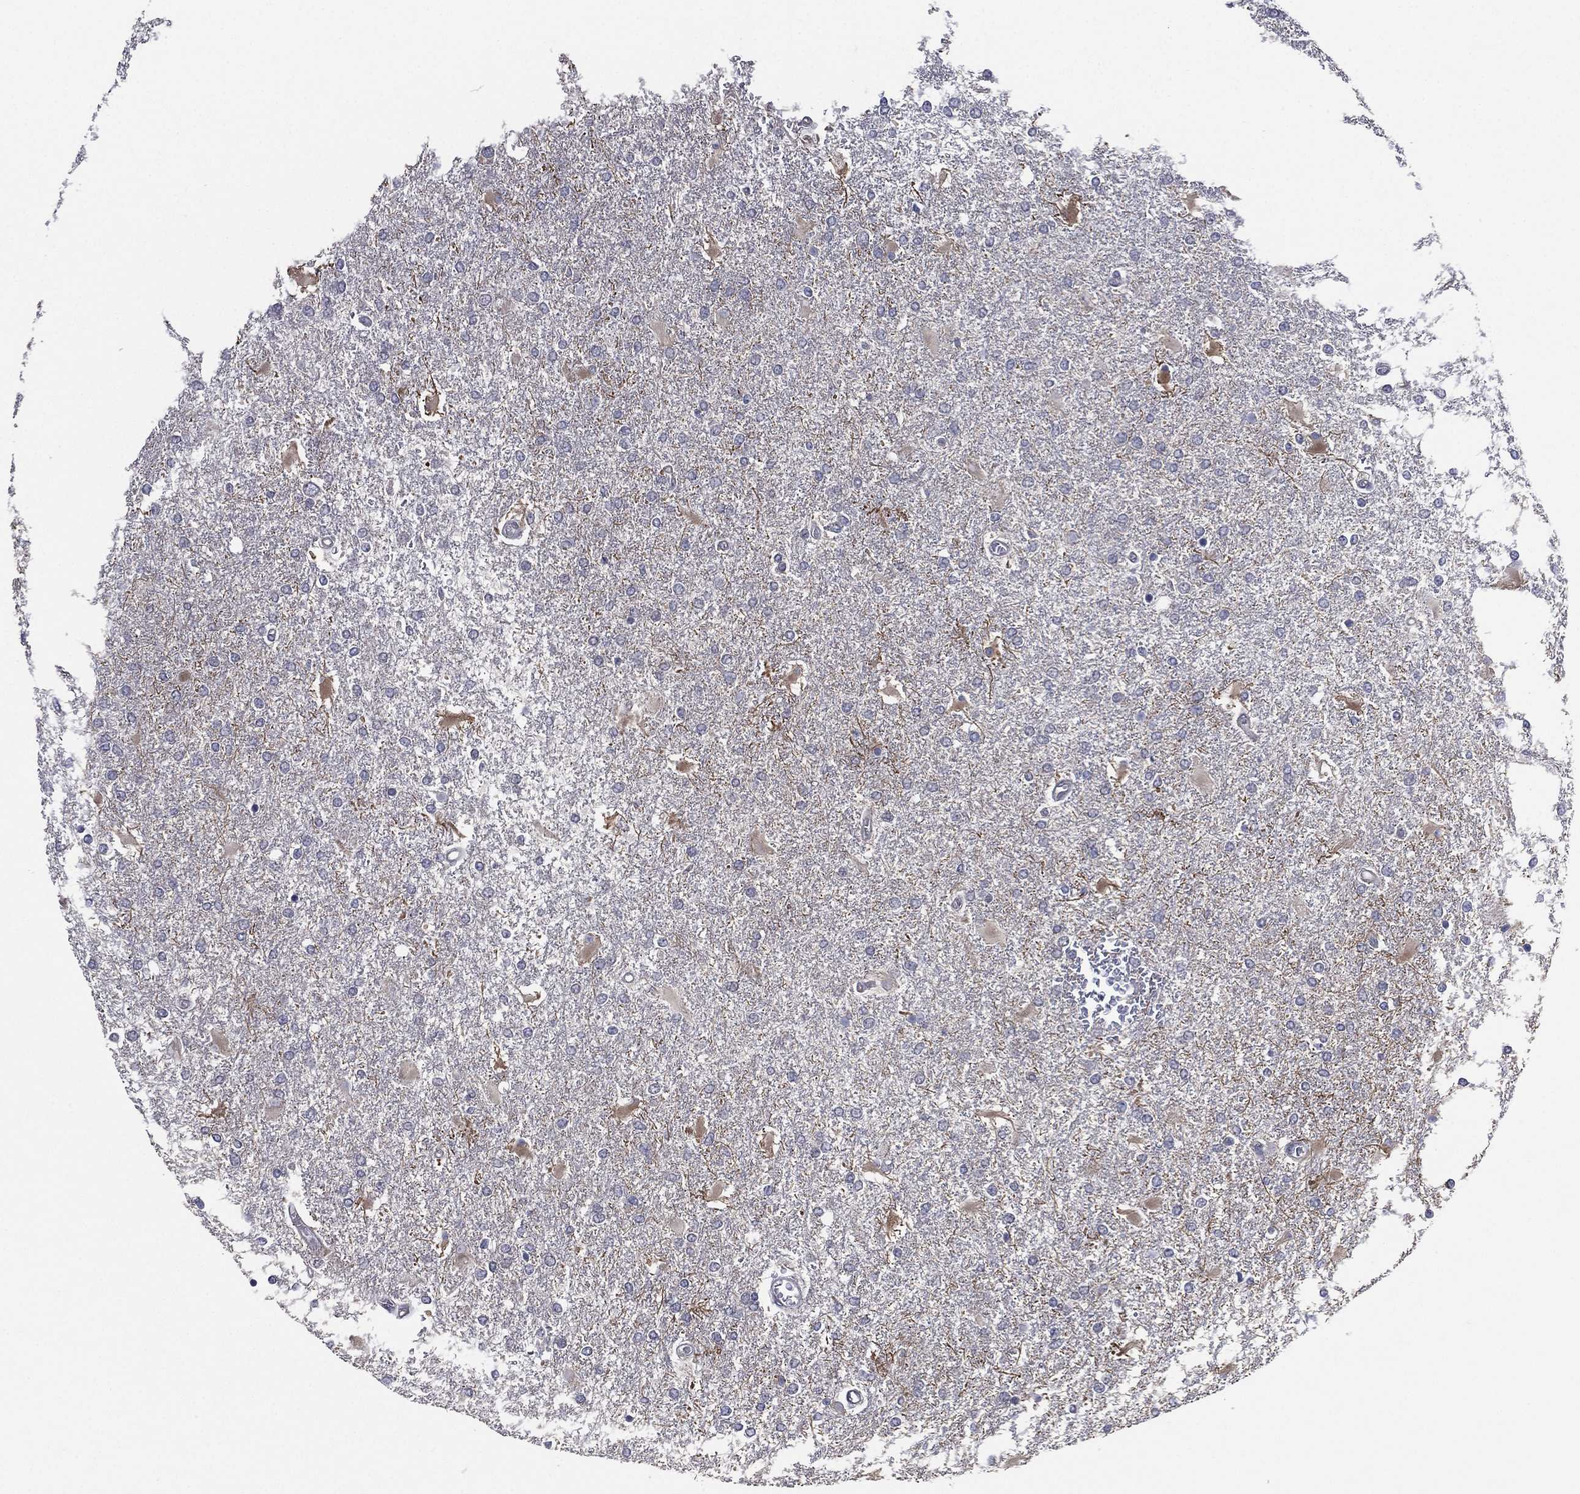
{"staining": {"intensity": "negative", "quantity": "none", "location": "none"}, "tissue": "glioma", "cell_type": "Tumor cells", "image_type": "cancer", "snomed": [{"axis": "morphology", "description": "Glioma, malignant, High grade"}, {"axis": "topography", "description": "Cerebral cortex"}], "caption": "Immunohistochemistry photomicrograph of malignant high-grade glioma stained for a protein (brown), which reveals no positivity in tumor cells.", "gene": "MPP7", "patient": {"sex": "male", "age": 79}}